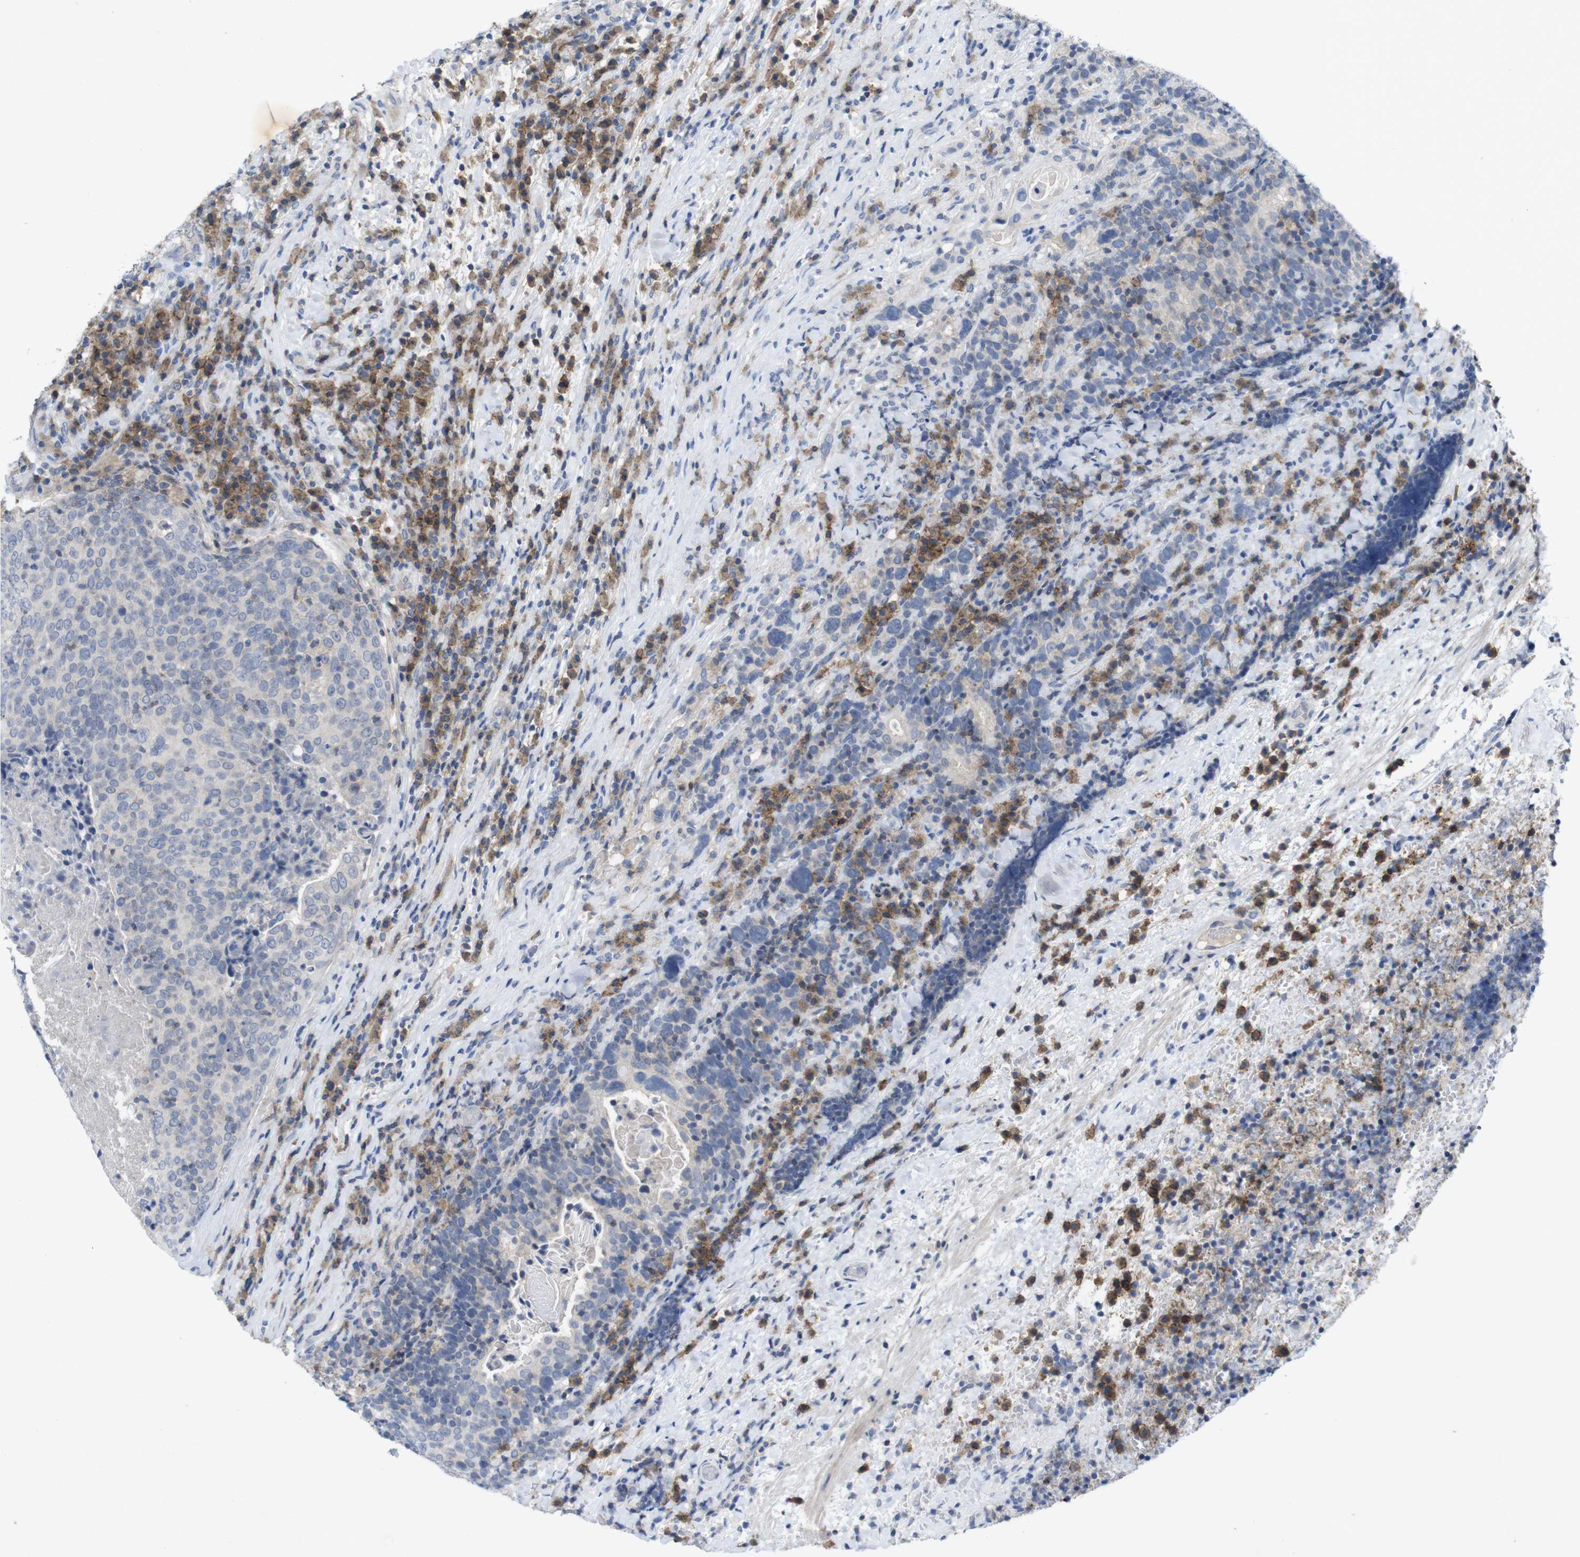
{"staining": {"intensity": "negative", "quantity": "none", "location": "none"}, "tissue": "head and neck cancer", "cell_type": "Tumor cells", "image_type": "cancer", "snomed": [{"axis": "morphology", "description": "Squamous cell carcinoma, NOS"}, {"axis": "morphology", "description": "Squamous cell carcinoma, metastatic, NOS"}, {"axis": "topography", "description": "Lymph node"}, {"axis": "topography", "description": "Head-Neck"}], "caption": "IHC histopathology image of neoplastic tissue: human squamous cell carcinoma (head and neck) stained with DAB displays no significant protein staining in tumor cells.", "gene": "SLAMF7", "patient": {"sex": "male", "age": 62}}